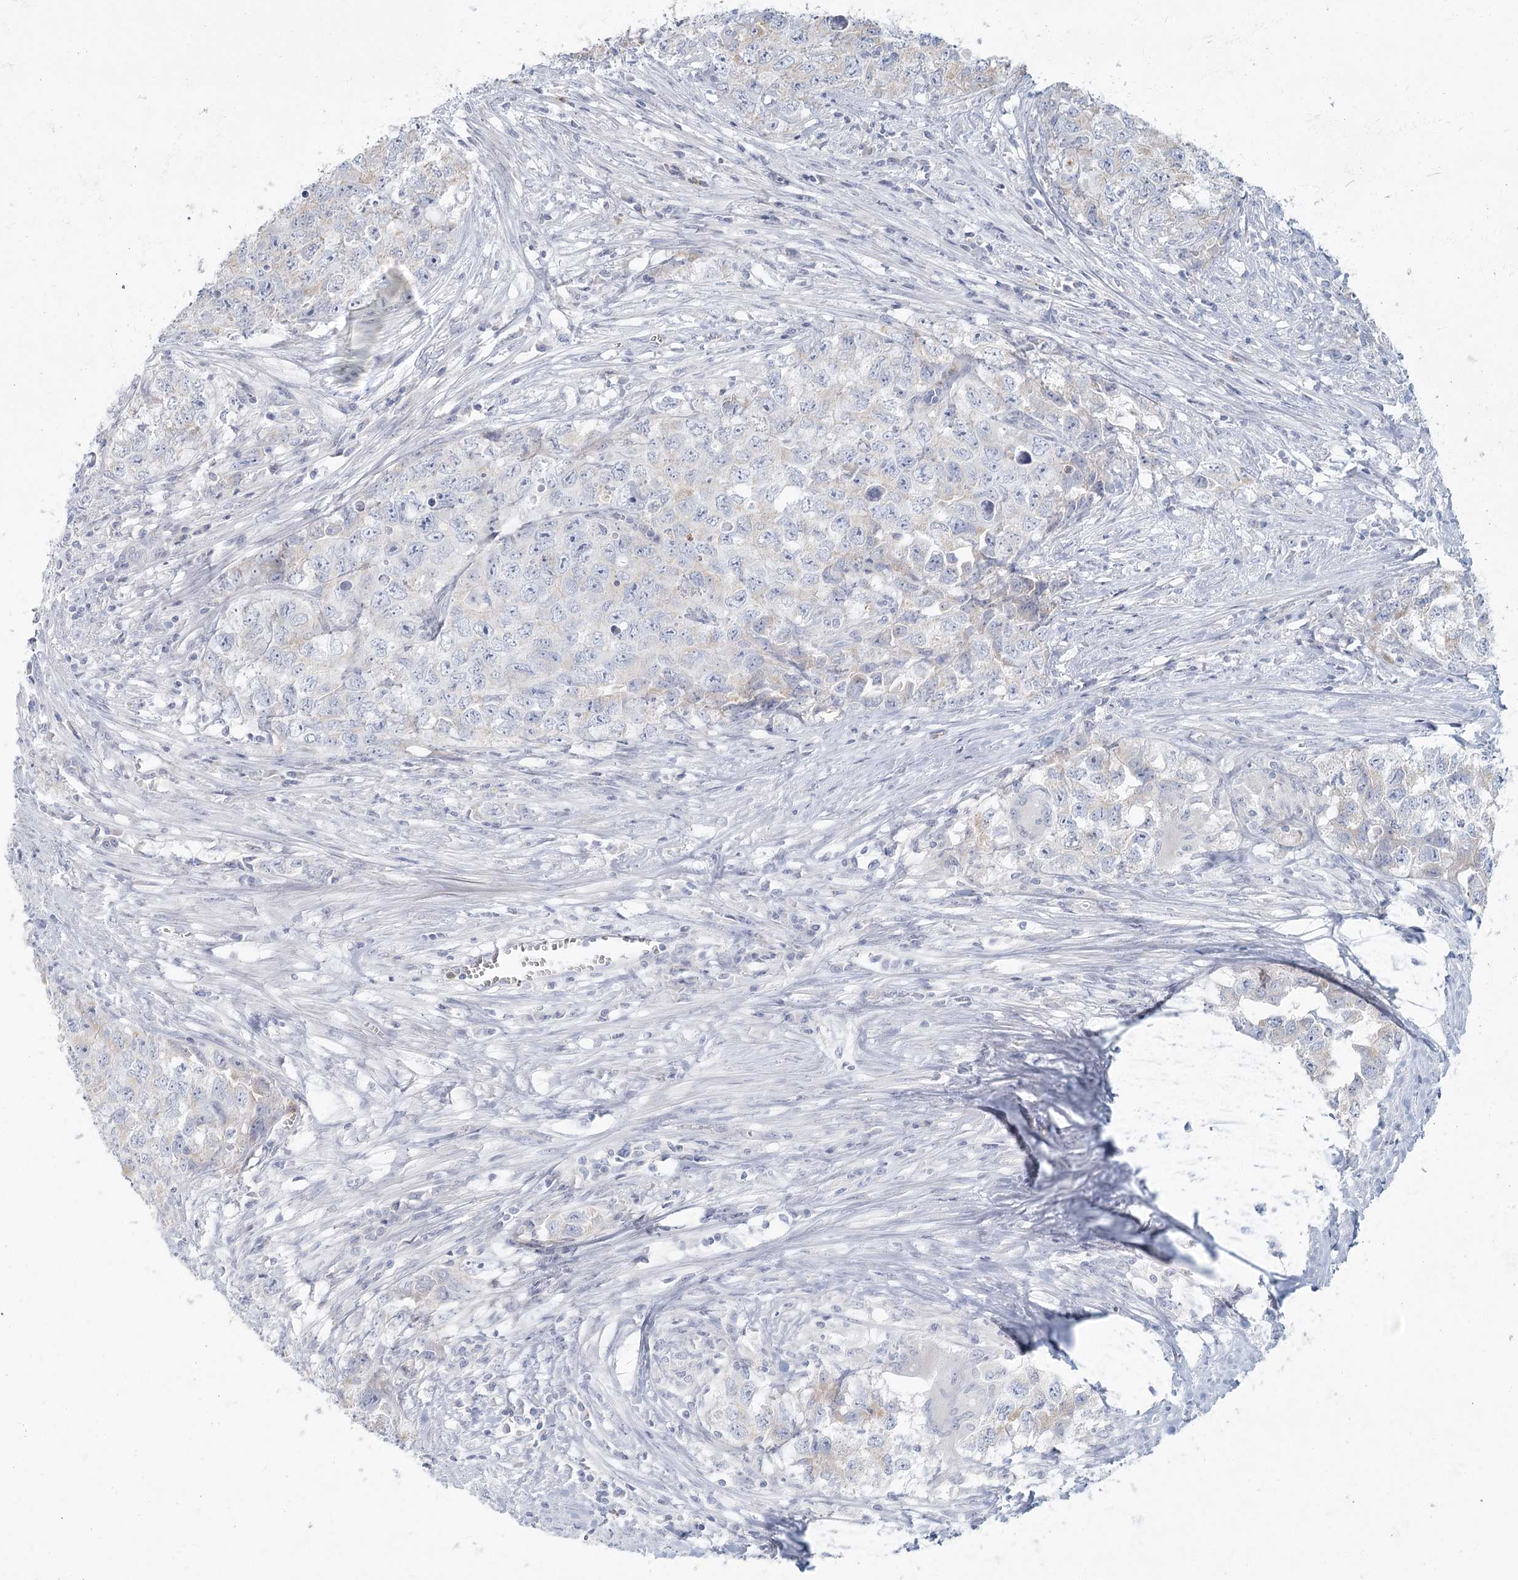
{"staining": {"intensity": "negative", "quantity": "none", "location": "none"}, "tissue": "testis cancer", "cell_type": "Tumor cells", "image_type": "cancer", "snomed": [{"axis": "morphology", "description": "Seminoma, NOS"}, {"axis": "morphology", "description": "Carcinoma, Embryonal, NOS"}, {"axis": "topography", "description": "Testis"}], "caption": "Immunohistochemical staining of embryonal carcinoma (testis) demonstrates no significant expression in tumor cells. (DAB immunohistochemistry, high magnification).", "gene": "FAM110C", "patient": {"sex": "male", "age": 43}}